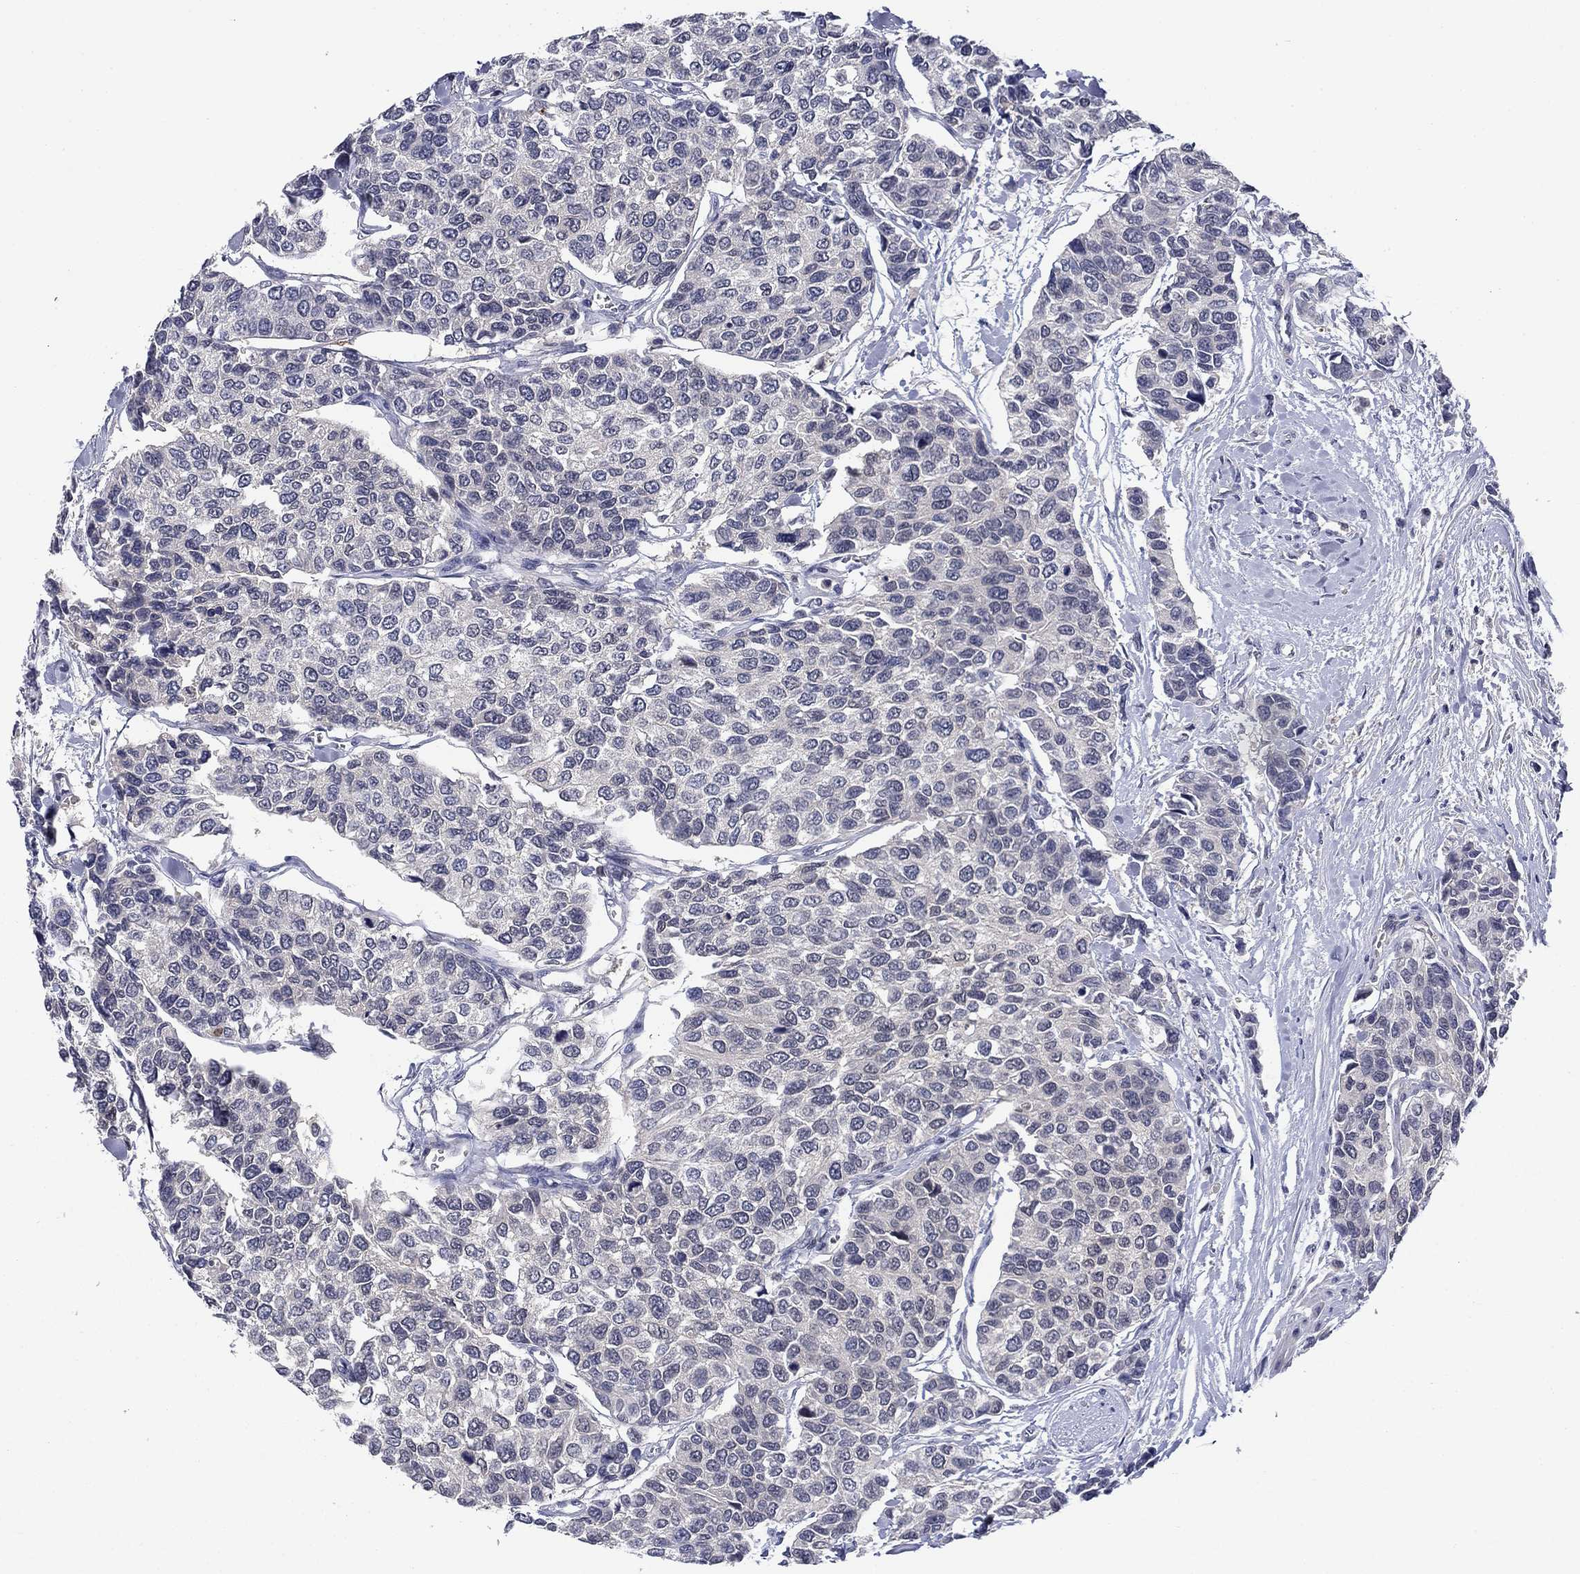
{"staining": {"intensity": "negative", "quantity": "none", "location": "none"}, "tissue": "urothelial cancer", "cell_type": "Tumor cells", "image_type": "cancer", "snomed": [{"axis": "morphology", "description": "Urothelial carcinoma, High grade"}, {"axis": "topography", "description": "Urinary bladder"}], "caption": "IHC of urothelial carcinoma (high-grade) shows no expression in tumor cells. (Brightfield microscopy of DAB immunohistochemistry (IHC) at high magnification).", "gene": "DDTL", "patient": {"sex": "male", "age": 77}}